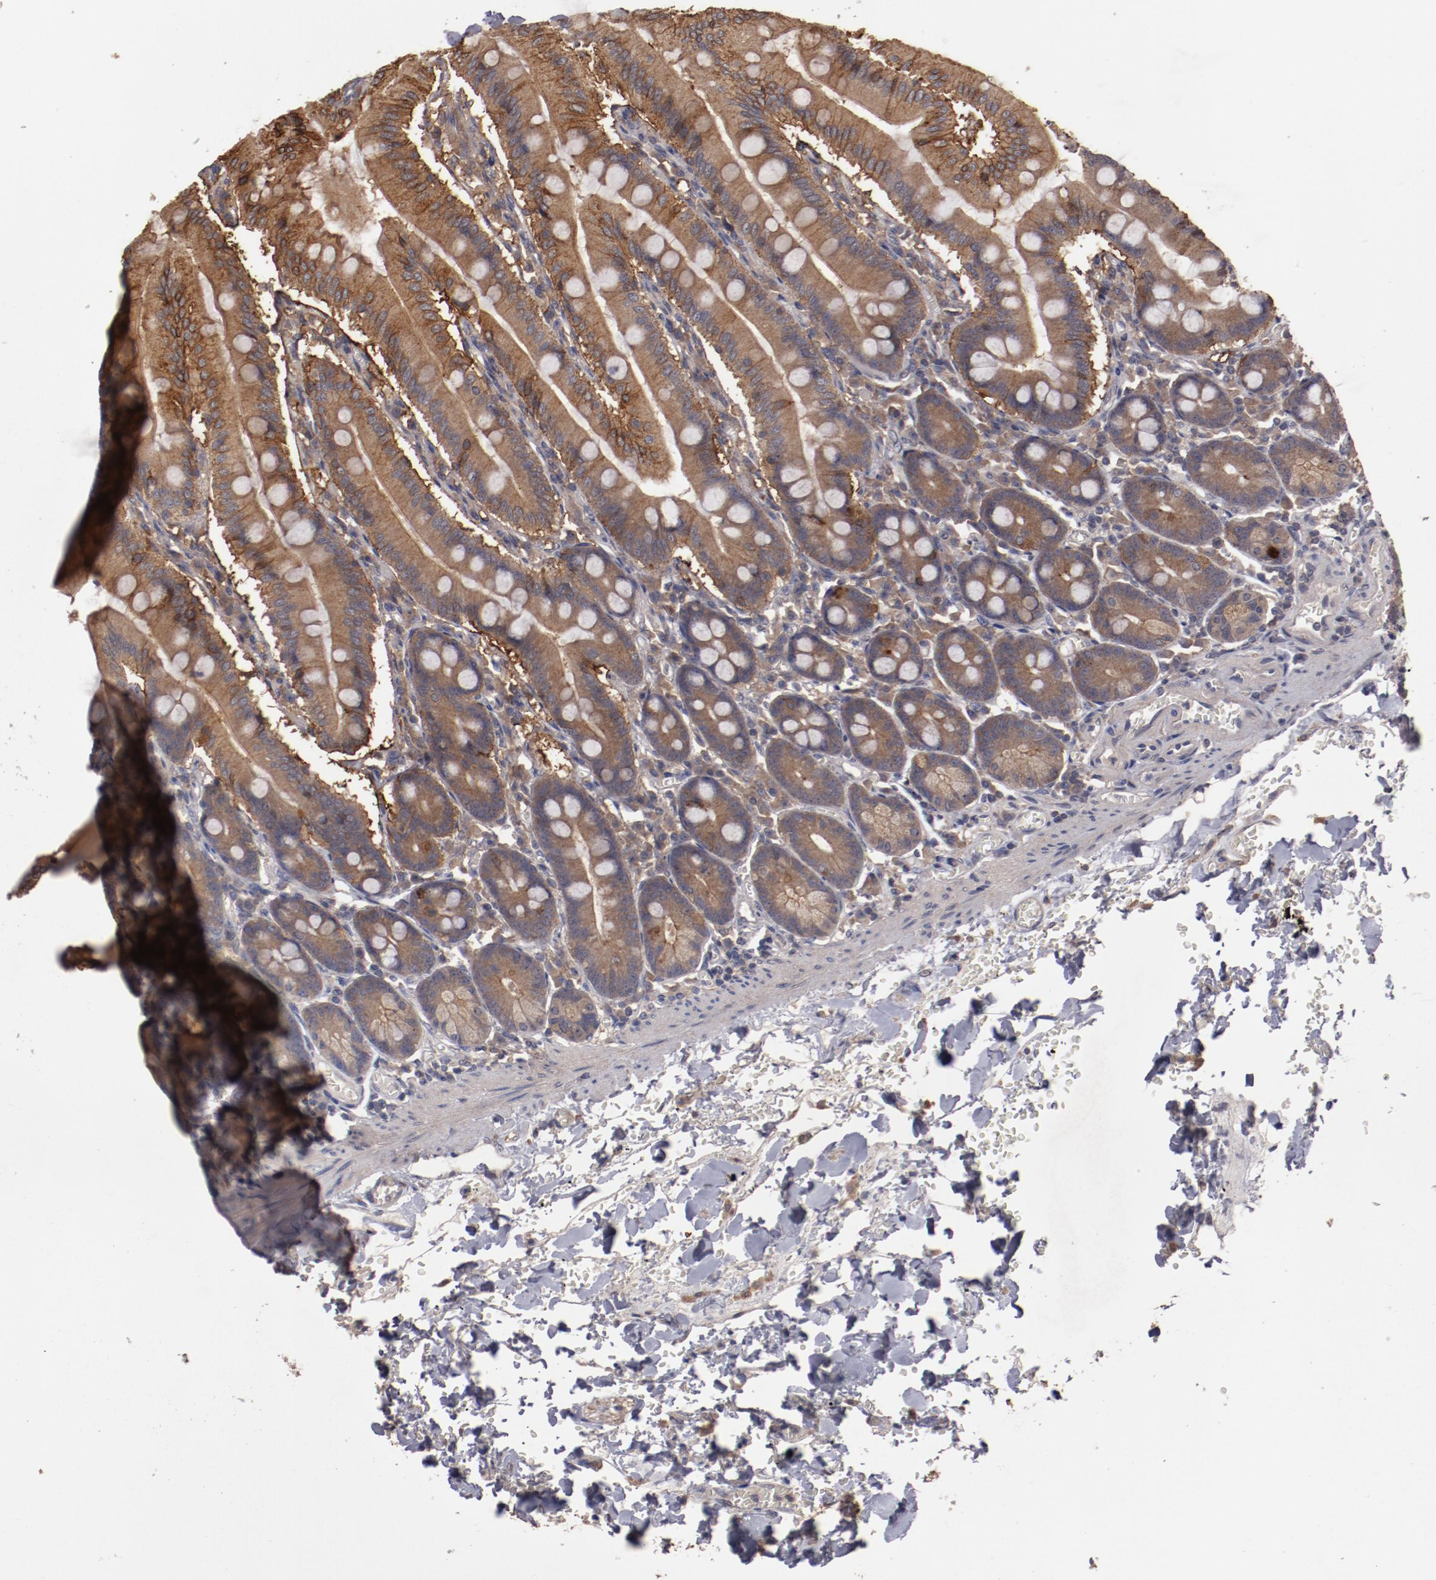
{"staining": {"intensity": "moderate", "quantity": ">75%", "location": "cytoplasmic/membranous"}, "tissue": "small intestine", "cell_type": "Glandular cells", "image_type": "normal", "snomed": [{"axis": "morphology", "description": "Normal tissue, NOS"}, {"axis": "topography", "description": "Small intestine"}], "caption": "A brown stain labels moderate cytoplasmic/membranous positivity of a protein in glandular cells of benign small intestine. The protein of interest is shown in brown color, while the nuclei are stained blue.", "gene": "LRRC75B", "patient": {"sex": "male", "age": 71}}